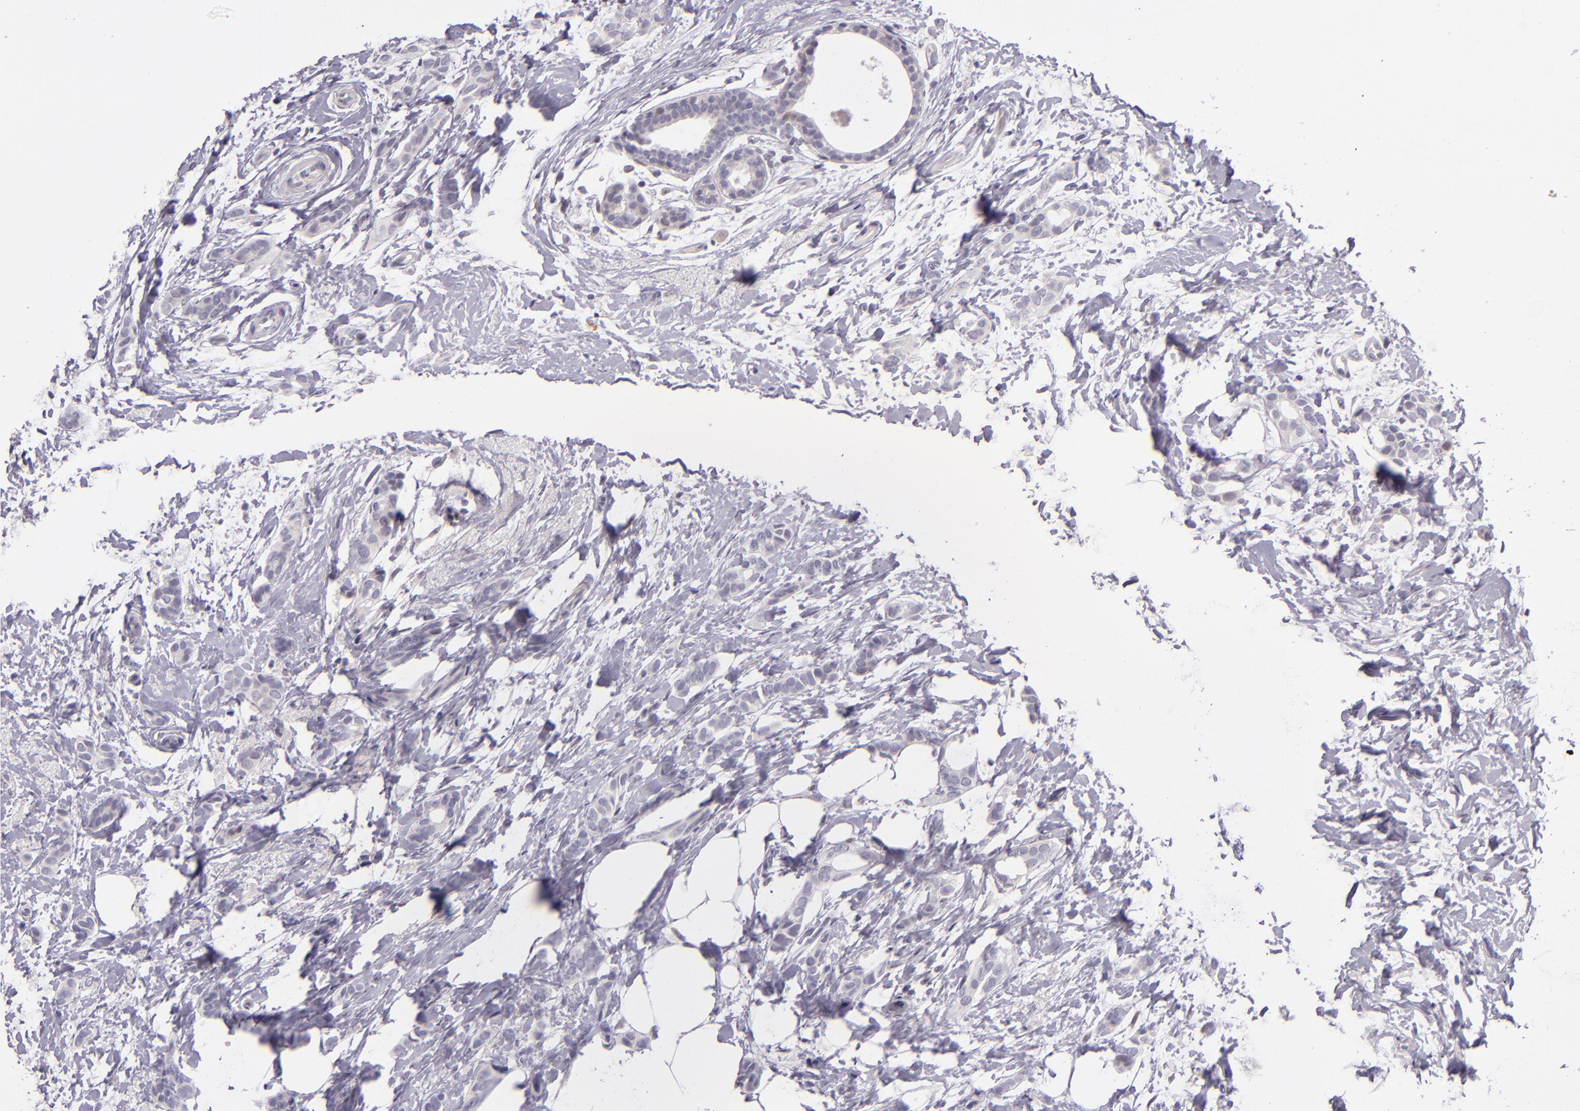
{"staining": {"intensity": "negative", "quantity": "none", "location": "none"}, "tissue": "breast cancer", "cell_type": "Tumor cells", "image_type": "cancer", "snomed": [{"axis": "morphology", "description": "Duct carcinoma"}, {"axis": "topography", "description": "Breast"}], "caption": "The image exhibits no significant positivity in tumor cells of breast cancer (invasive ductal carcinoma).", "gene": "SNCB", "patient": {"sex": "female", "age": 54}}